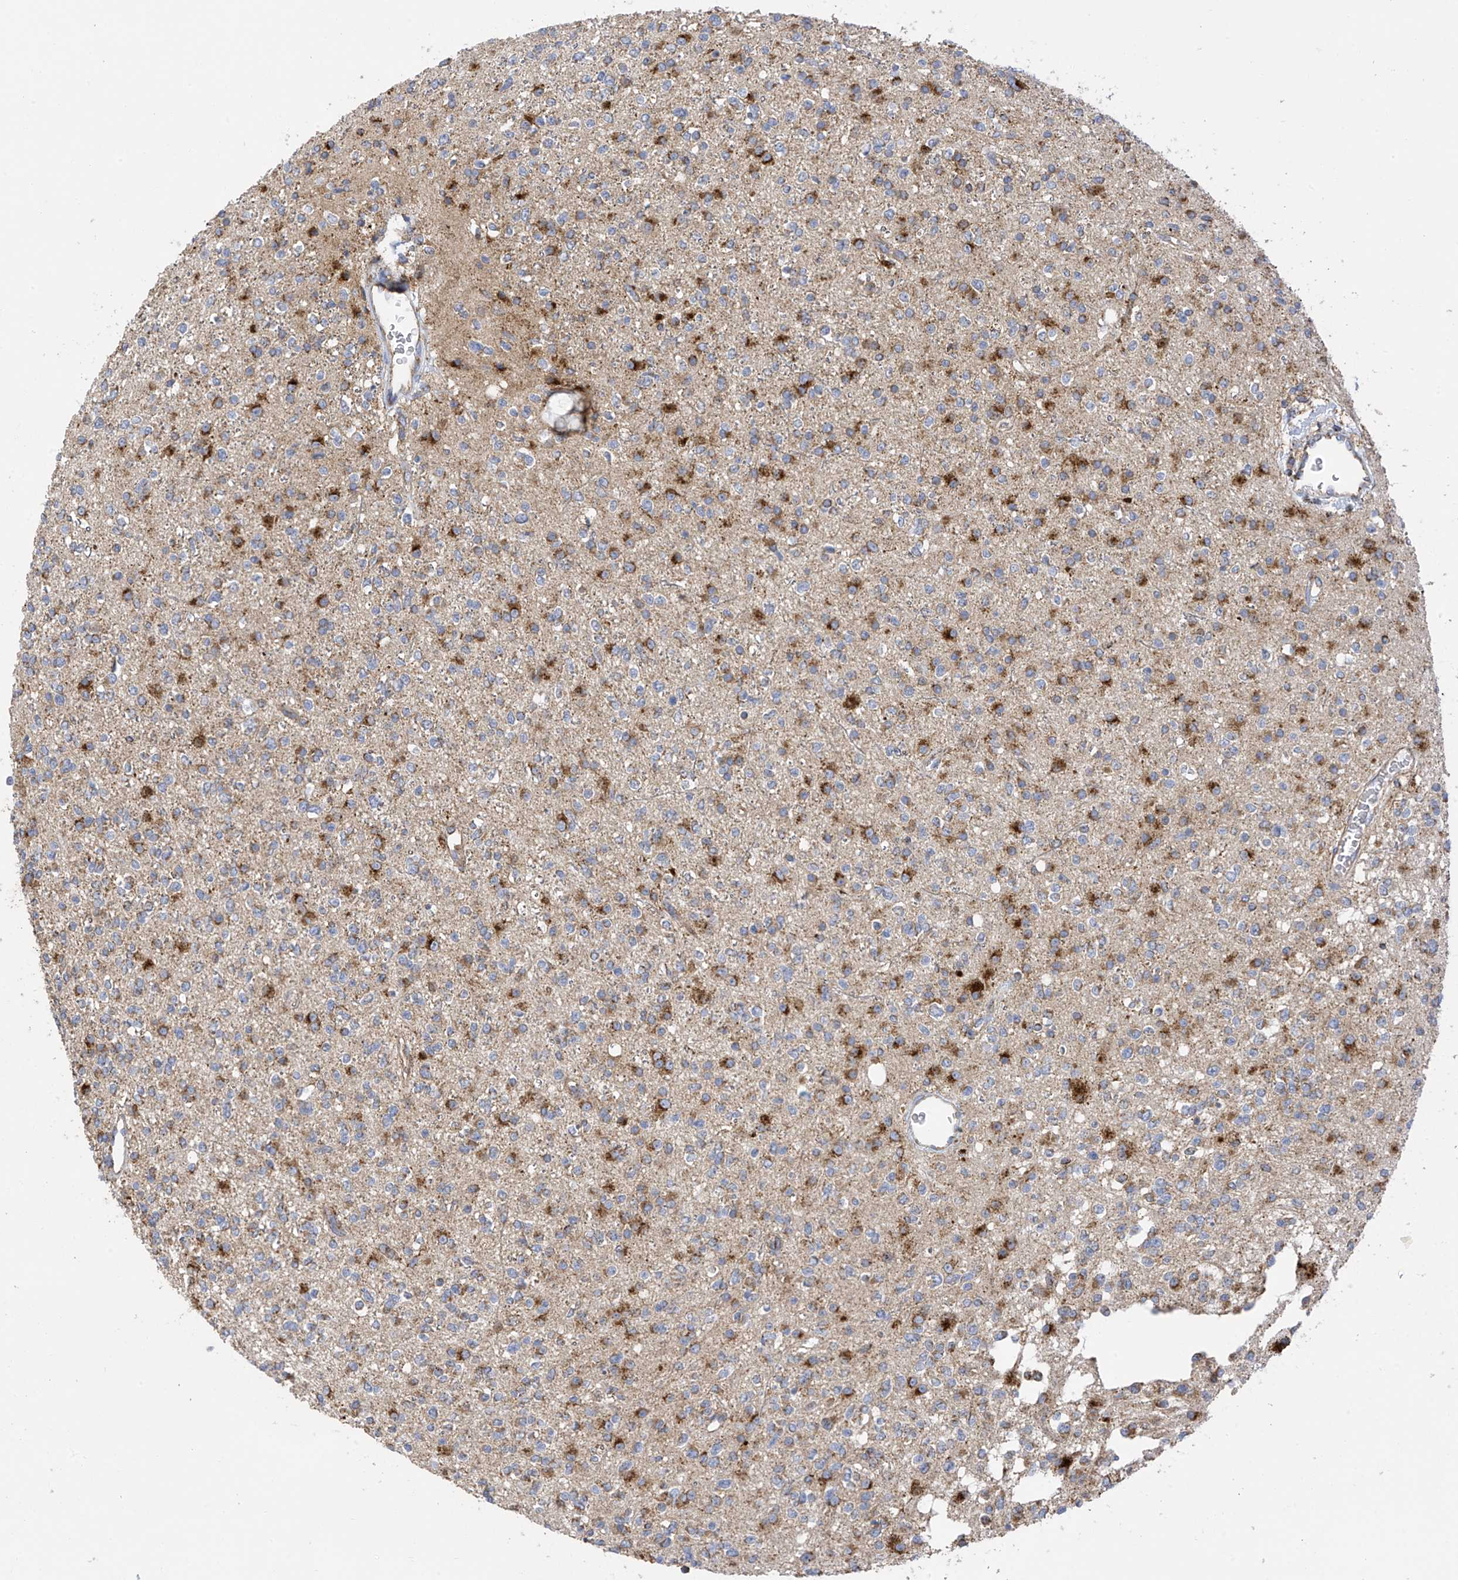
{"staining": {"intensity": "strong", "quantity": "<25%", "location": "cytoplasmic/membranous"}, "tissue": "glioma", "cell_type": "Tumor cells", "image_type": "cancer", "snomed": [{"axis": "morphology", "description": "Glioma, malignant, High grade"}, {"axis": "topography", "description": "Brain"}], "caption": "DAB (3,3'-diaminobenzidine) immunohistochemical staining of malignant glioma (high-grade) reveals strong cytoplasmic/membranous protein positivity in approximately <25% of tumor cells.", "gene": "ITM2B", "patient": {"sex": "male", "age": 34}}